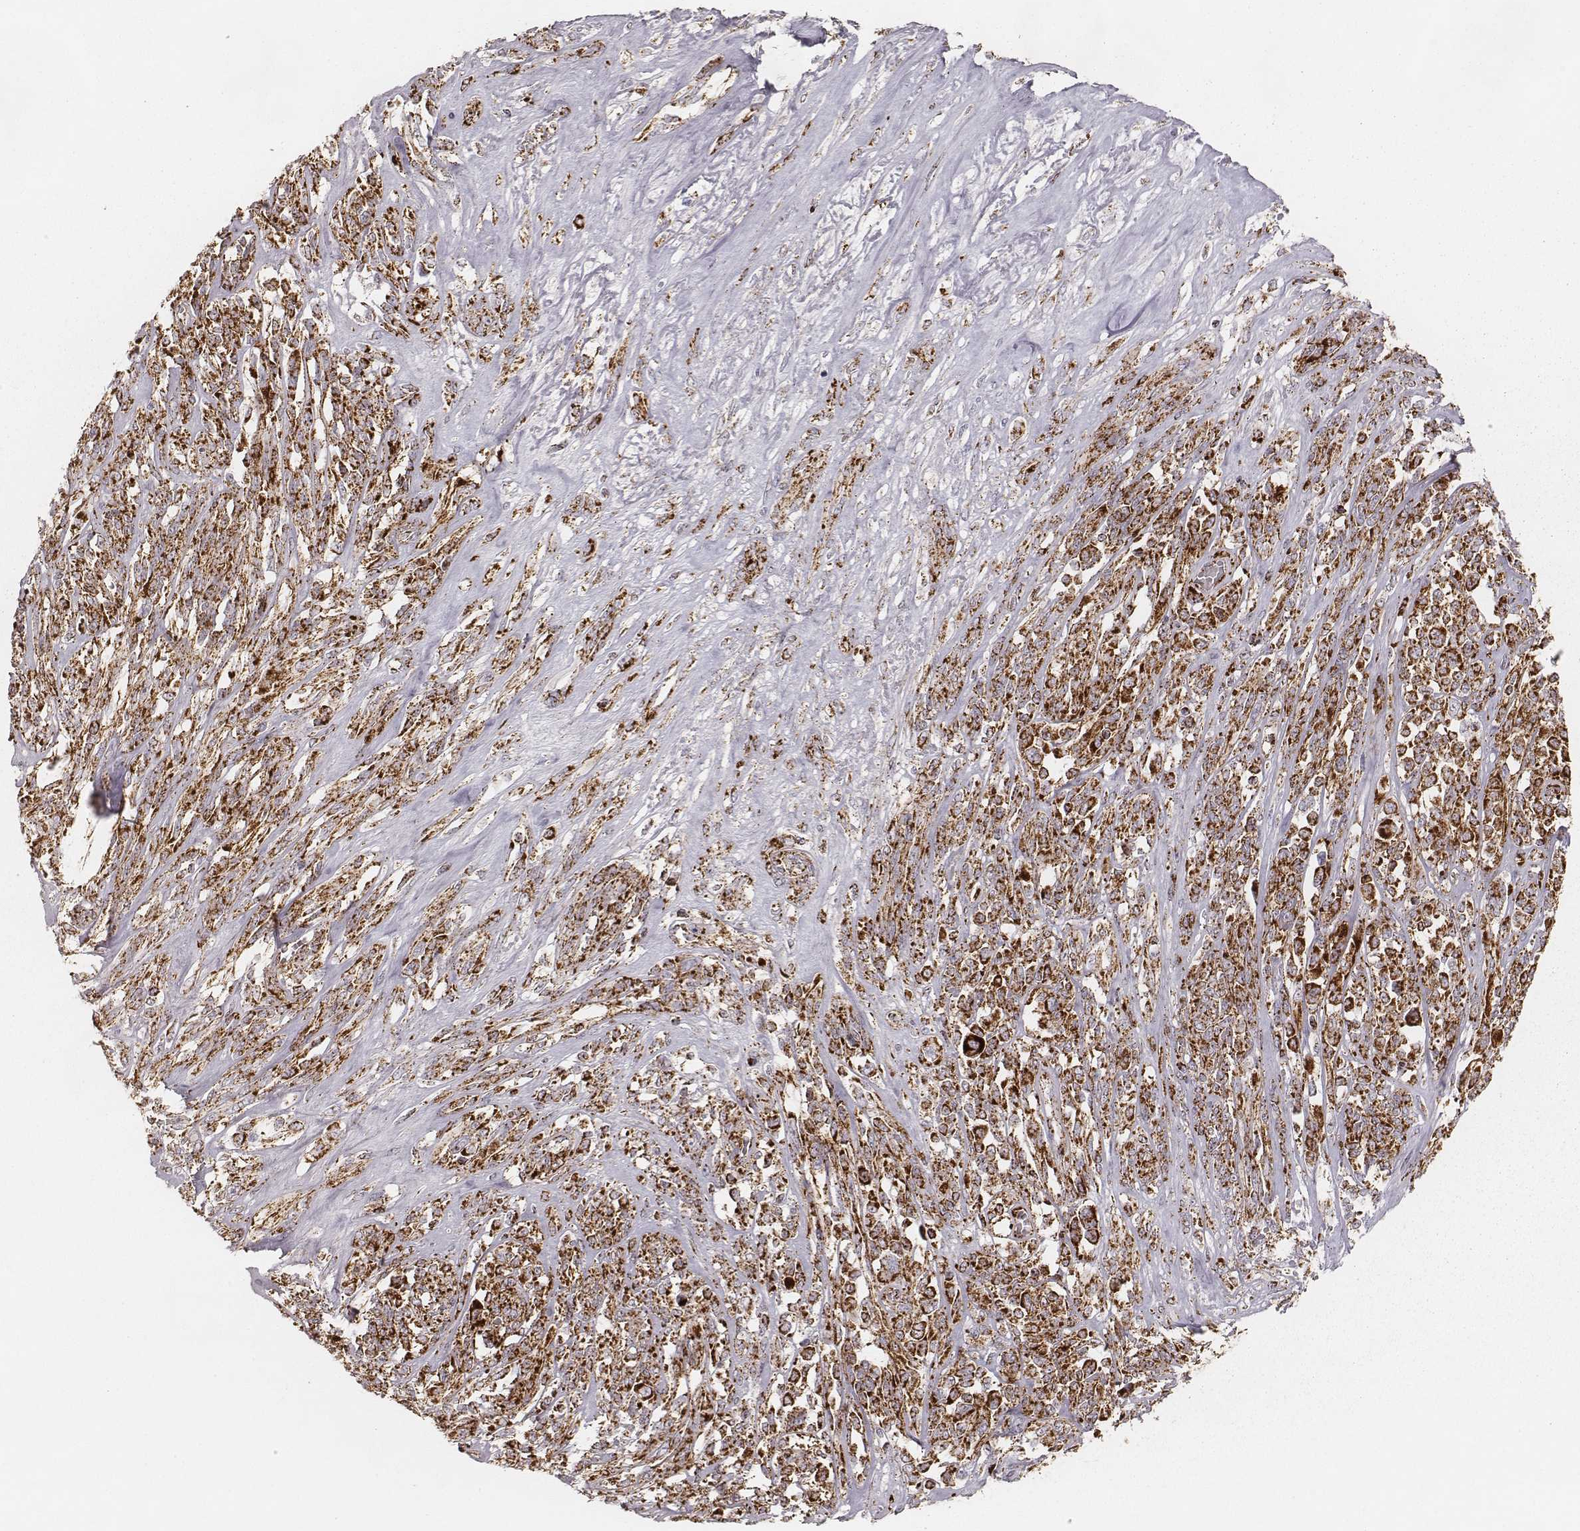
{"staining": {"intensity": "strong", "quantity": ">75%", "location": "cytoplasmic/membranous"}, "tissue": "melanoma", "cell_type": "Tumor cells", "image_type": "cancer", "snomed": [{"axis": "morphology", "description": "Malignant melanoma, NOS"}, {"axis": "topography", "description": "Skin"}], "caption": "Immunohistochemical staining of malignant melanoma demonstrates strong cytoplasmic/membranous protein positivity in approximately >75% of tumor cells.", "gene": "CS", "patient": {"sex": "female", "age": 91}}